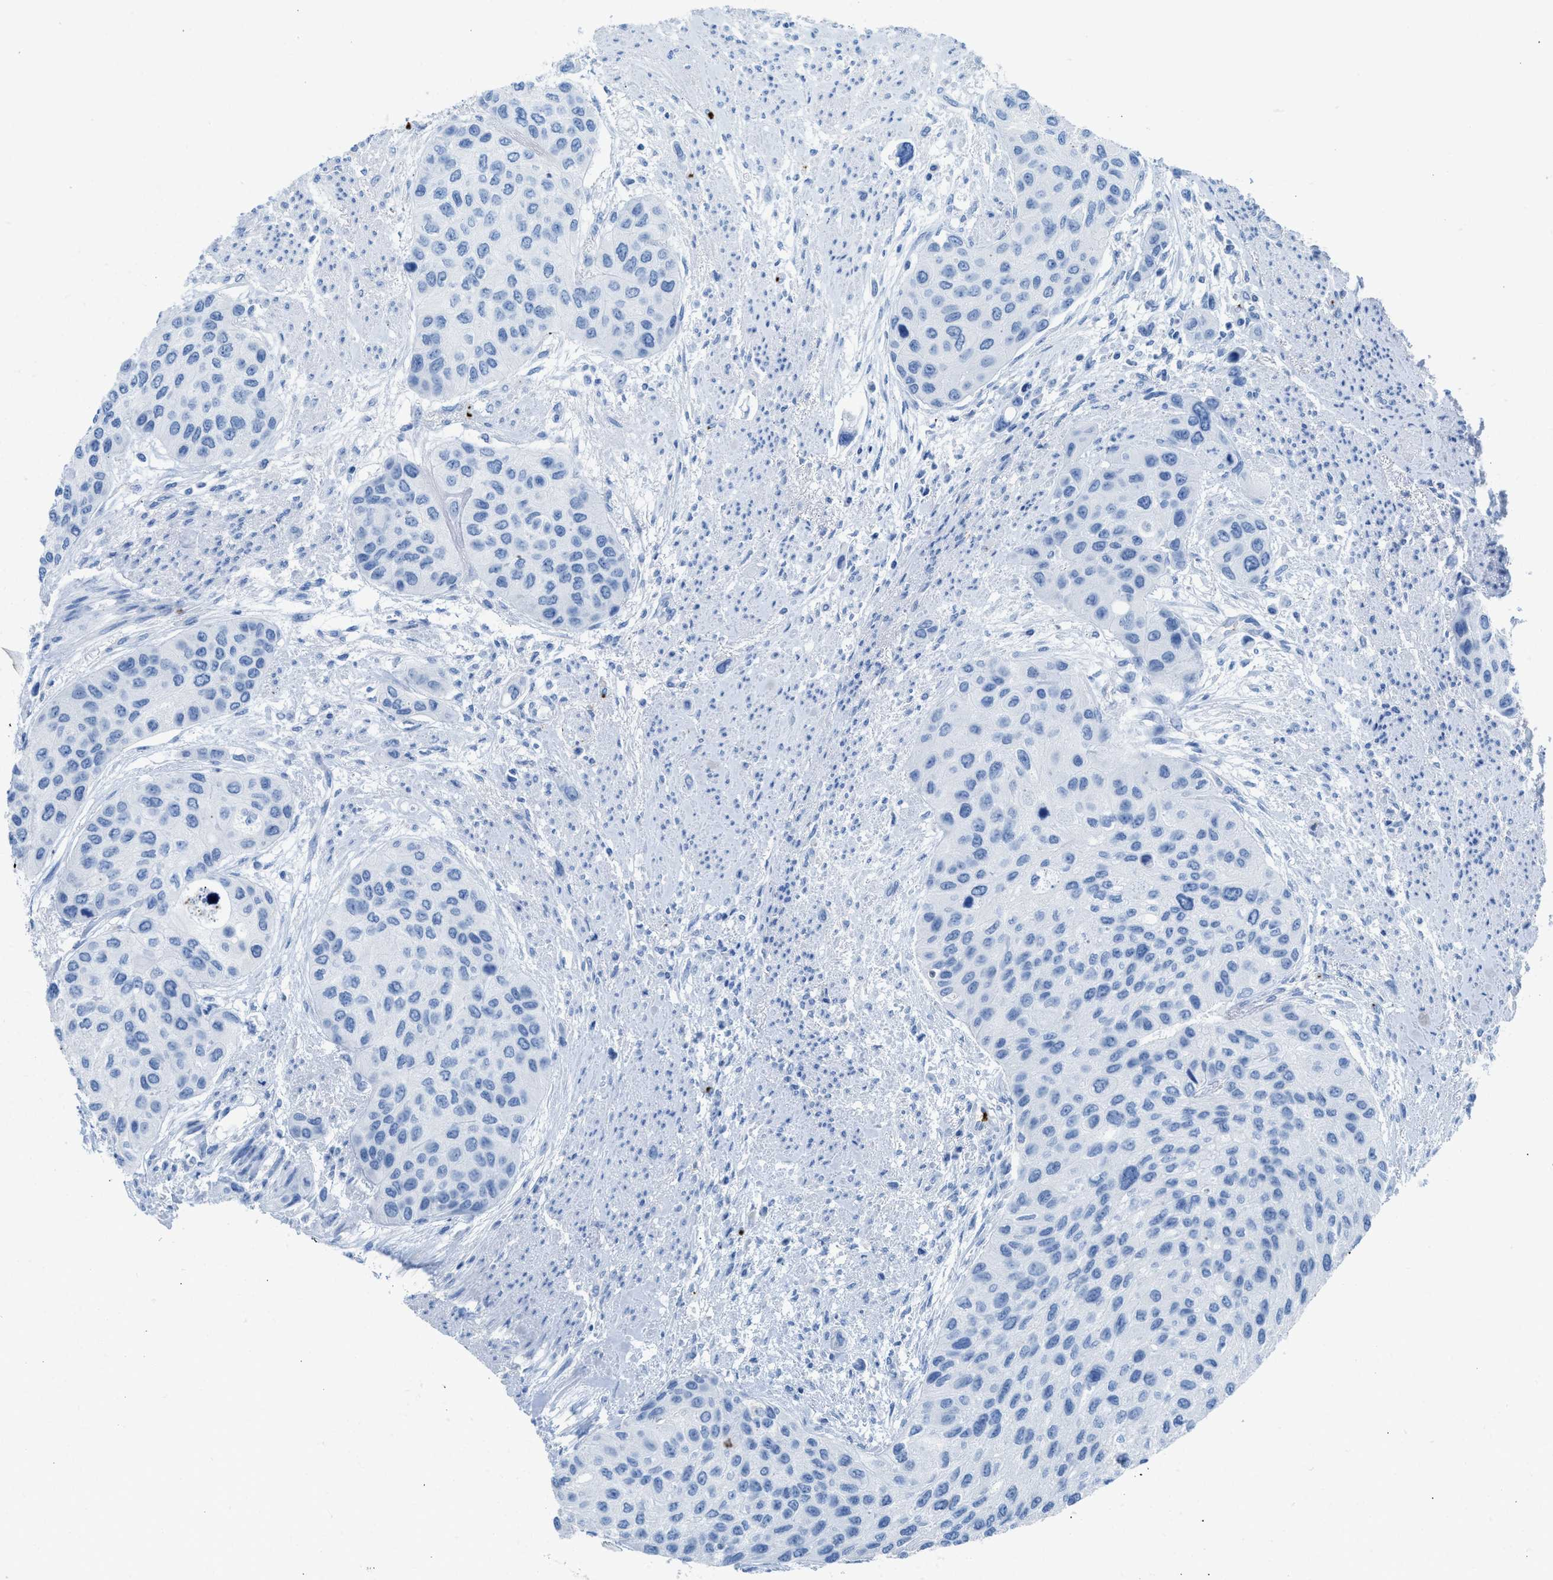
{"staining": {"intensity": "negative", "quantity": "none", "location": "none"}, "tissue": "urothelial cancer", "cell_type": "Tumor cells", "image_type": "cancer", "snomed": [{"axis": "morphology", "description": "Urothelial carcinoma, High grade"}, {"axis": "topography", "description": "Urinary bladder"}], "caption": "Urothelial carcinoma (high-grade) stained for a protein using immunohistochemistry demonstrates no expression tumor cells.", "gene": "FAIM2", "patient": {"sex": "female", "age": 56}}